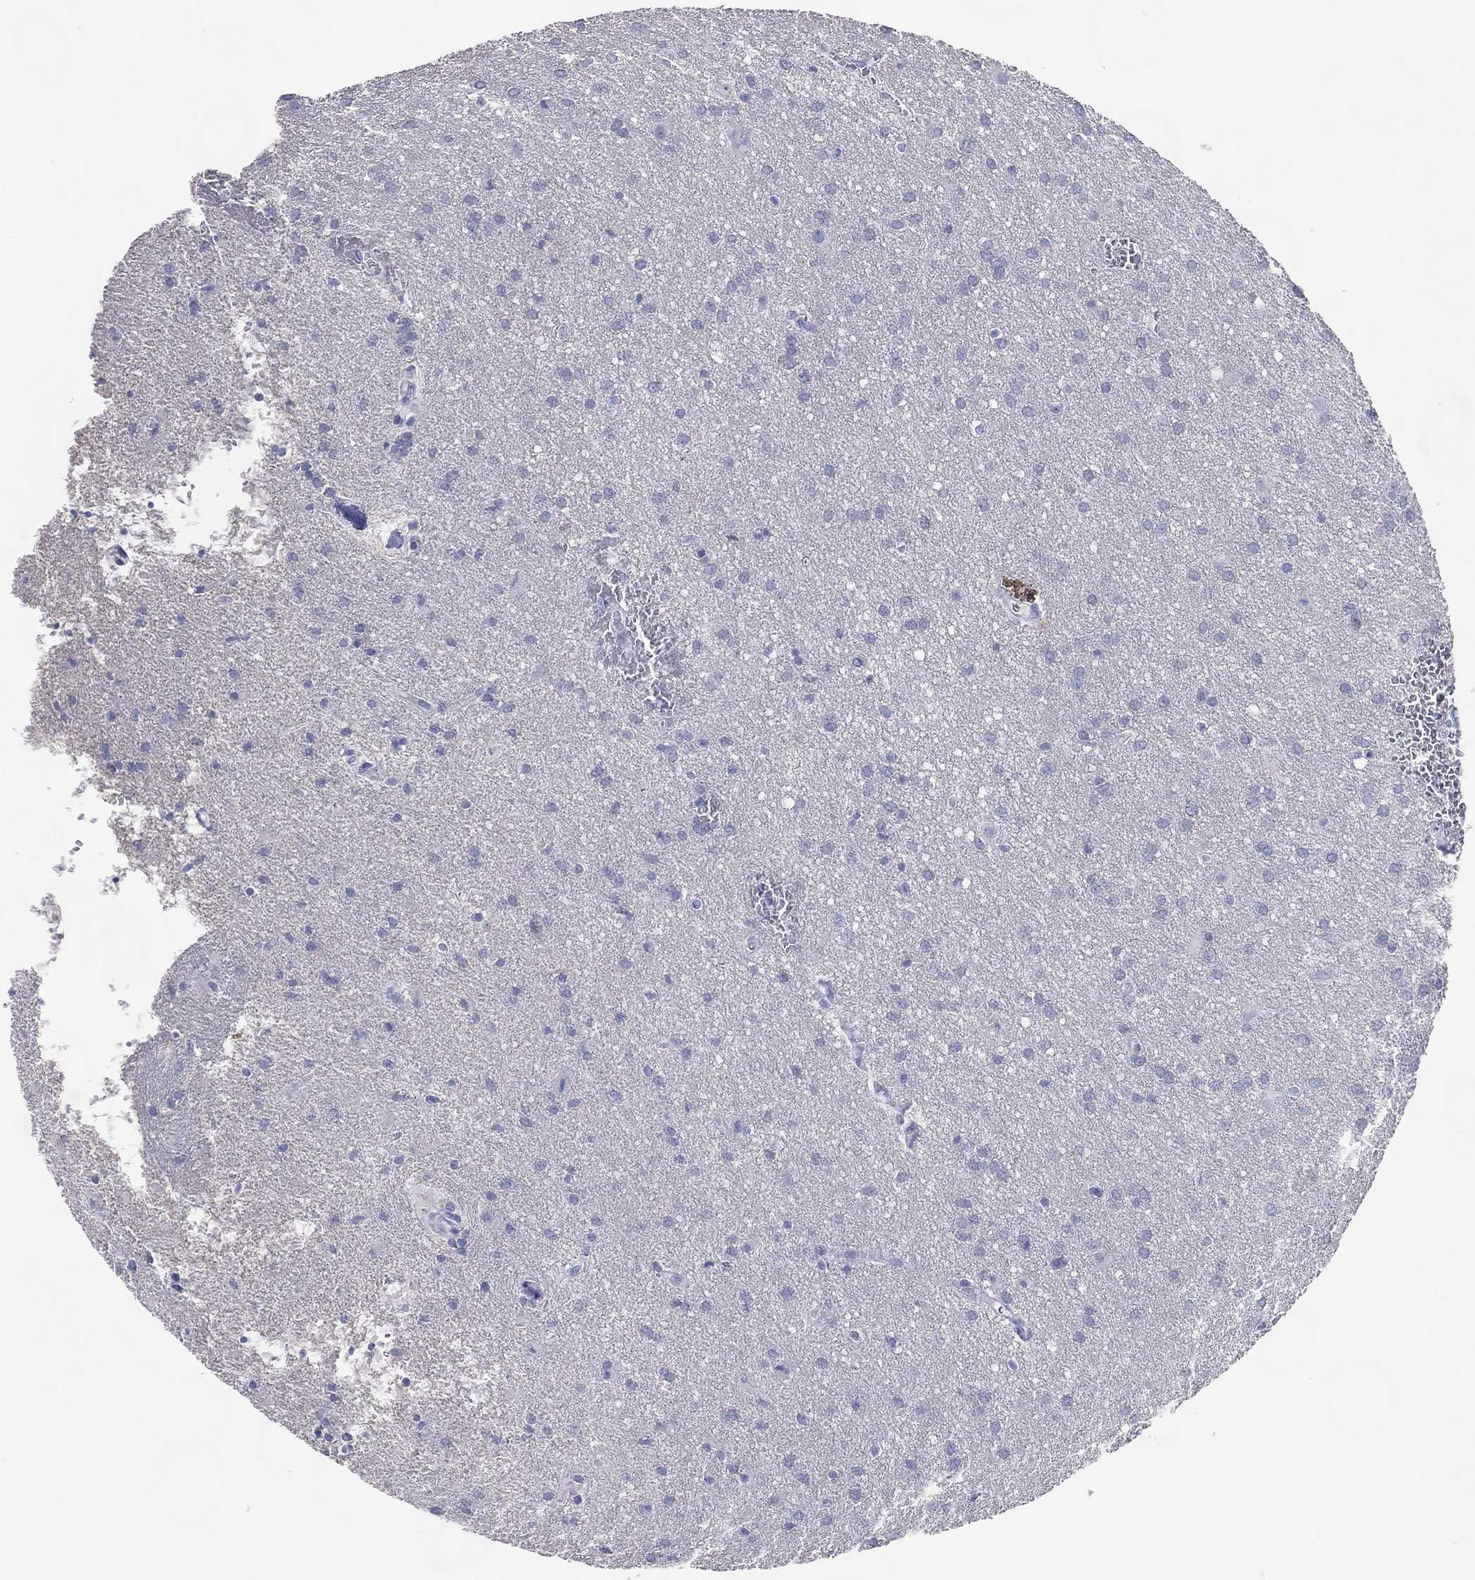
{"staining": {"intensity": "negative", "quantity": "none", "location": "none"}, "tissue": "glioma", "cell_type": "Tumor cells", "image_type": "cancer", "snomed": [{"axis": "morphology", "description": "Glioma, malignant, Low grade"}, {"axis": "topography", "description": "Brain"}], "caption": "A high-resolution image shows IHC staining of glioma, which exhibits no significant staining in tumor cells. (Brightfield microscopy of DAB immunohistochemistry at high magnification).", "gene": "DNAH6", "patient": {"sex": "male", "age": 58}}